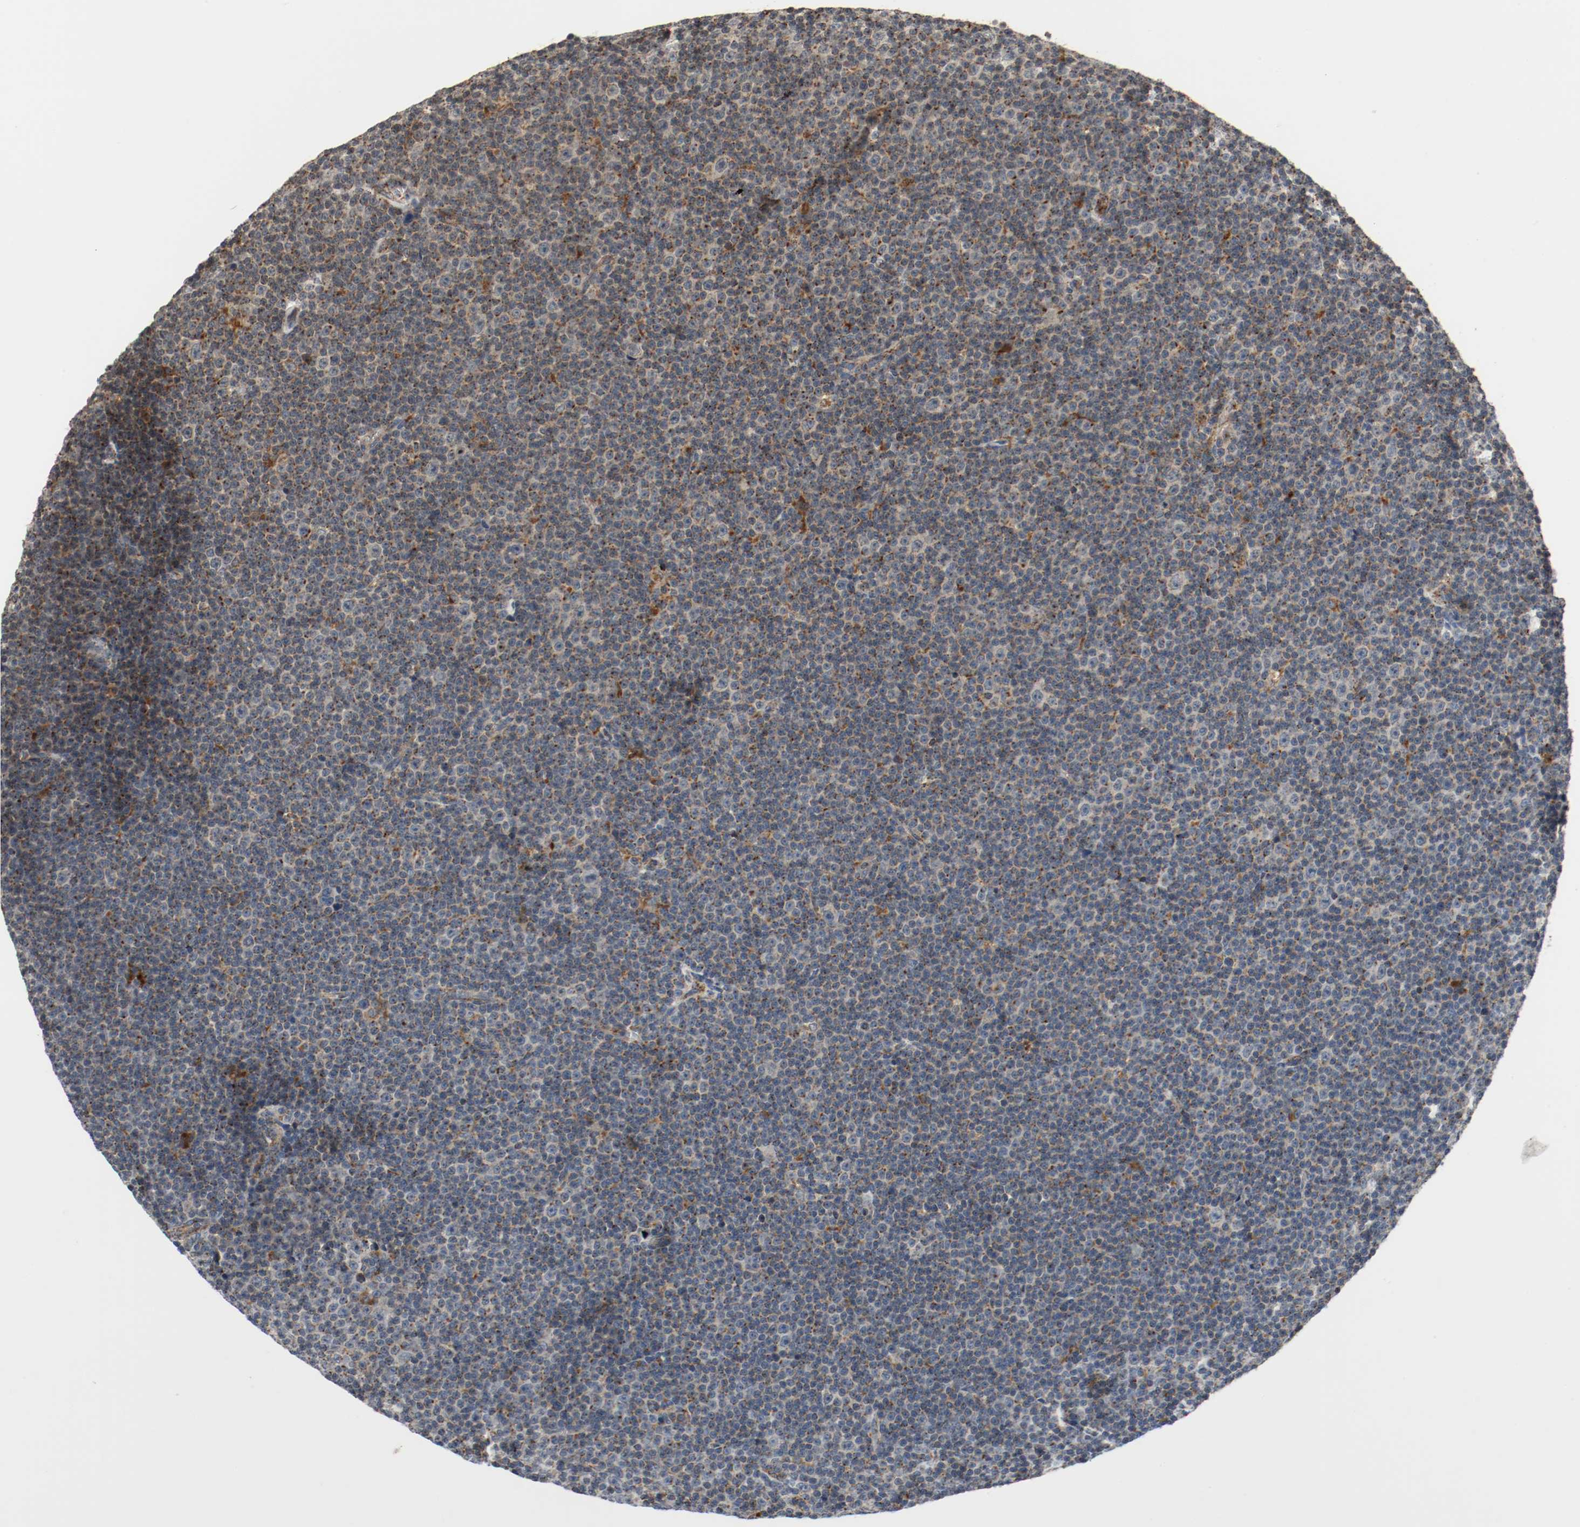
{"staining": {"intensity": "moderate", "quantity": ">75%", "location": "cytoplasmic/membranous"}, "tissue": "lymphoma", "cell_type": "Tumor cells", "image_type": "cancer", "snomed": [{"axis": "morphology", "description": "Malignant lymphoma, non-Hodgkin's type, Low grade"}, {"axis": "topography", "description": "Lymph node"}], "caption": "Lymphoma stained with a brown dye reveals moderate cytoplasmic/membranous positive positivity in approximately >75% of tumor cells.", "gene": "LAMP2", "patient": {"sex": "female", "age": 67}}